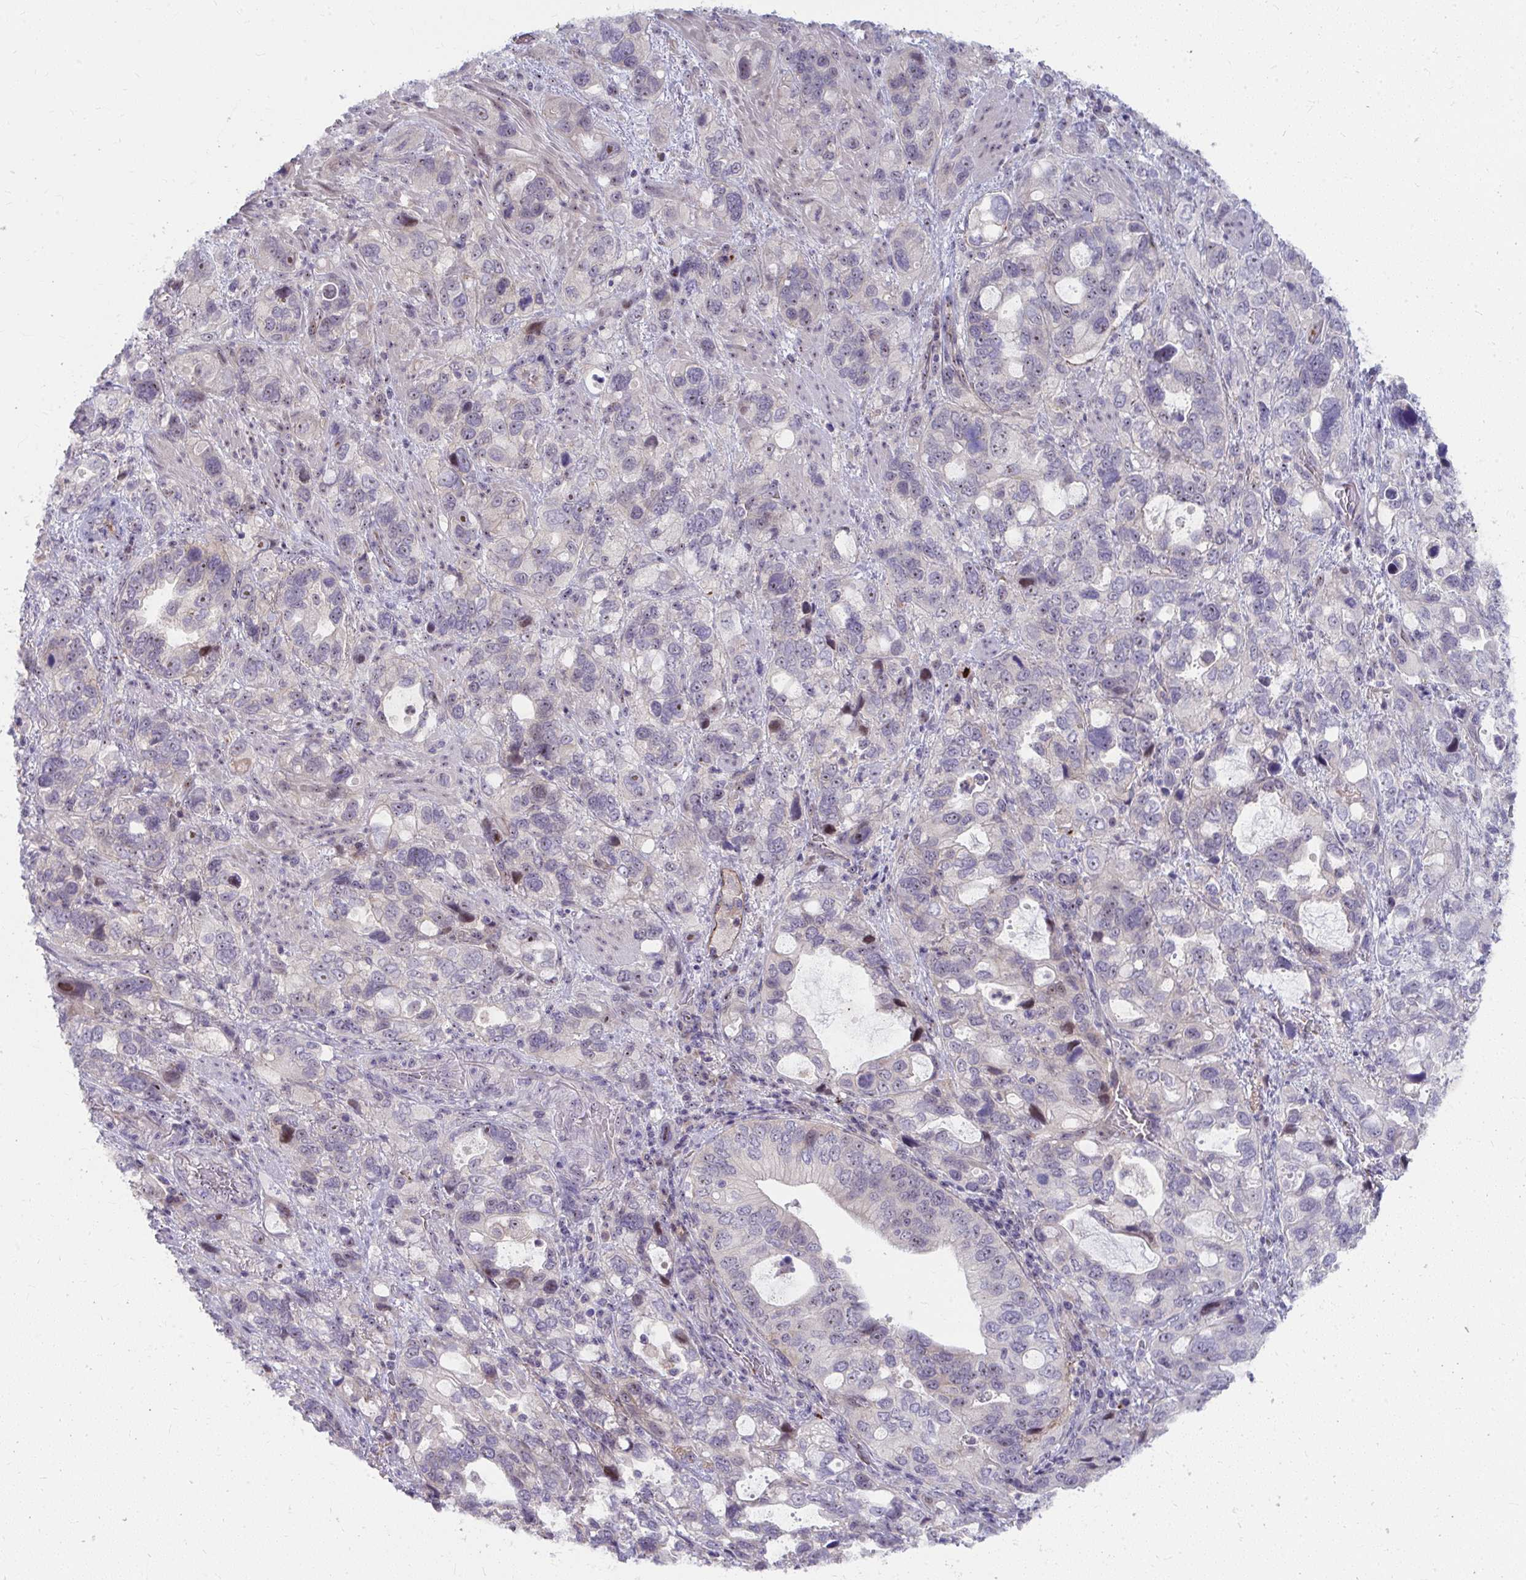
{"staining": {"intensity": "moderate", "quantity": "<25%", "location": "nuclear"}, "tissue": "stomach cancer", "cell_type": "Tumor cells", "image_type": "cancer", "snomed": [{"axis": "morphology", "description": "Adenocarcinoma, NOS"}, {"axis": "topography", "description": "Stomach, upper"}], "caption": "The micrograph shows immunohistochemical staining of stomach cancer (adenocarcinoma). There is moderate nuclear staining is identified in approximately <25% of tumor cells. The staining was performed using DAB, with brown indicating positive protein expression. Nuclei are stained blue with hematoxylin.", "gene": "MUS81", "patient": {"sex": "female", "age": 81}}